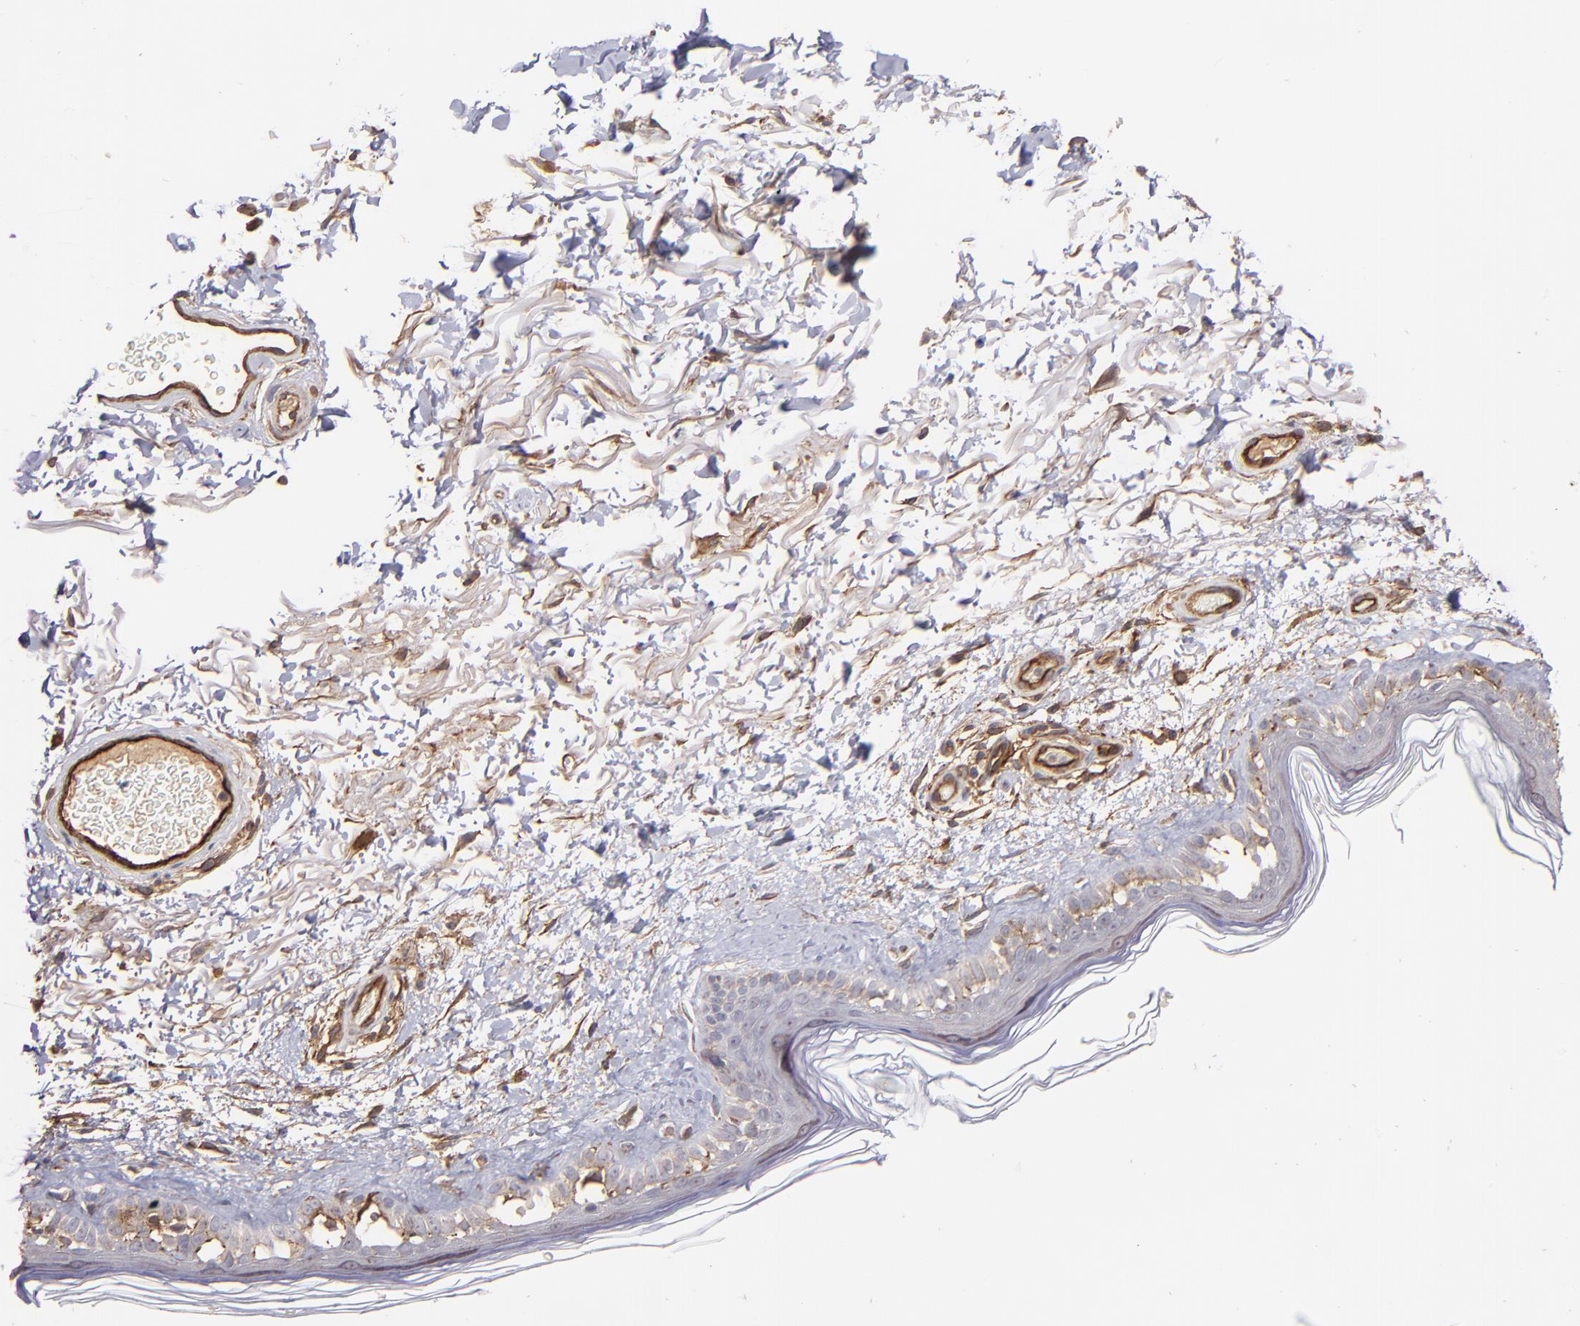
{"staining": {"intensity": "moderate", "quantity": ">75%", "location": "cytoplasmic/membranous"}, "tissue": "skin", "cell_type": "Fibroblasts", "image_type": "normal", "snomed": [{"axis": "morphology", "description": "Normal tissue, NOS"}, {"axis": "topography", "description": "Skin"}], "caption": "A brown stain shows moderate cytoplasmic/membranous positivity of a protein in fibroblasts of benign human skin. (Brightfield microscopy of DAB IHC at high magnification).", "gene": "ICAM1", "patient": {"sex": "male", "age": 63}}